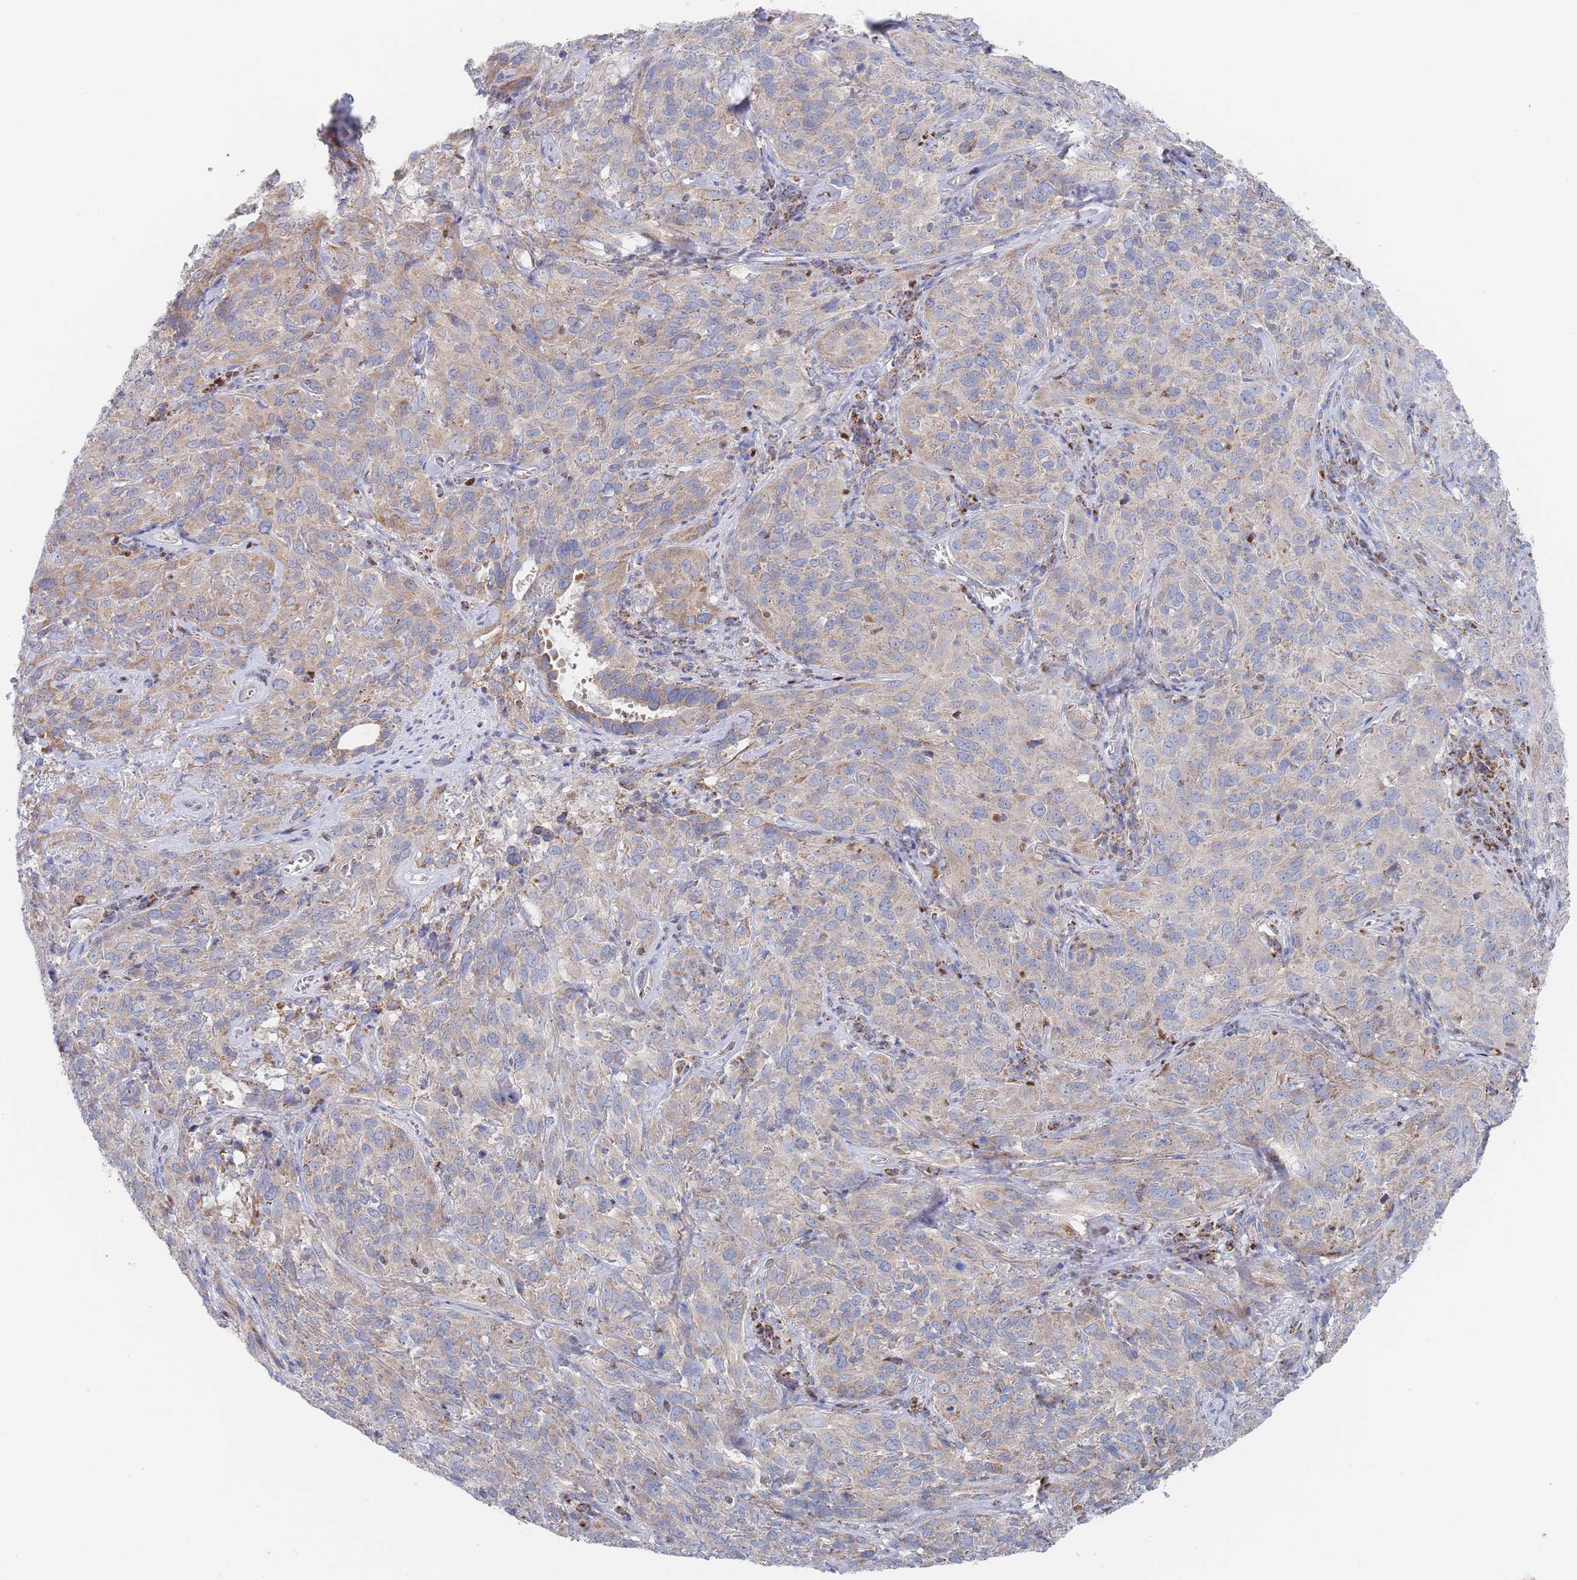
{"staining": {"intensity": "weak", "quantity": "25%-75%", "location": "cytoplasmic/membranous"}, "tissue": "cervical cancer", "cell_type": "Tumor cells", "image_type": "cancer", "snomed": [{"axis": "morphology", "description": "Squamous cell carcinoma, NOS"}, {"axis": "topography", "description": "Cervix"}], "caption": "This photomicrograph reveals immunohistochemistry staining of cervical squamous cell carcinoma, with low weak cytoplasmic/membranous expression in approximately 25%-75% of tumor cells.", "gene": "IKZF4", "patient": {"sex": "female", "age": 51}}